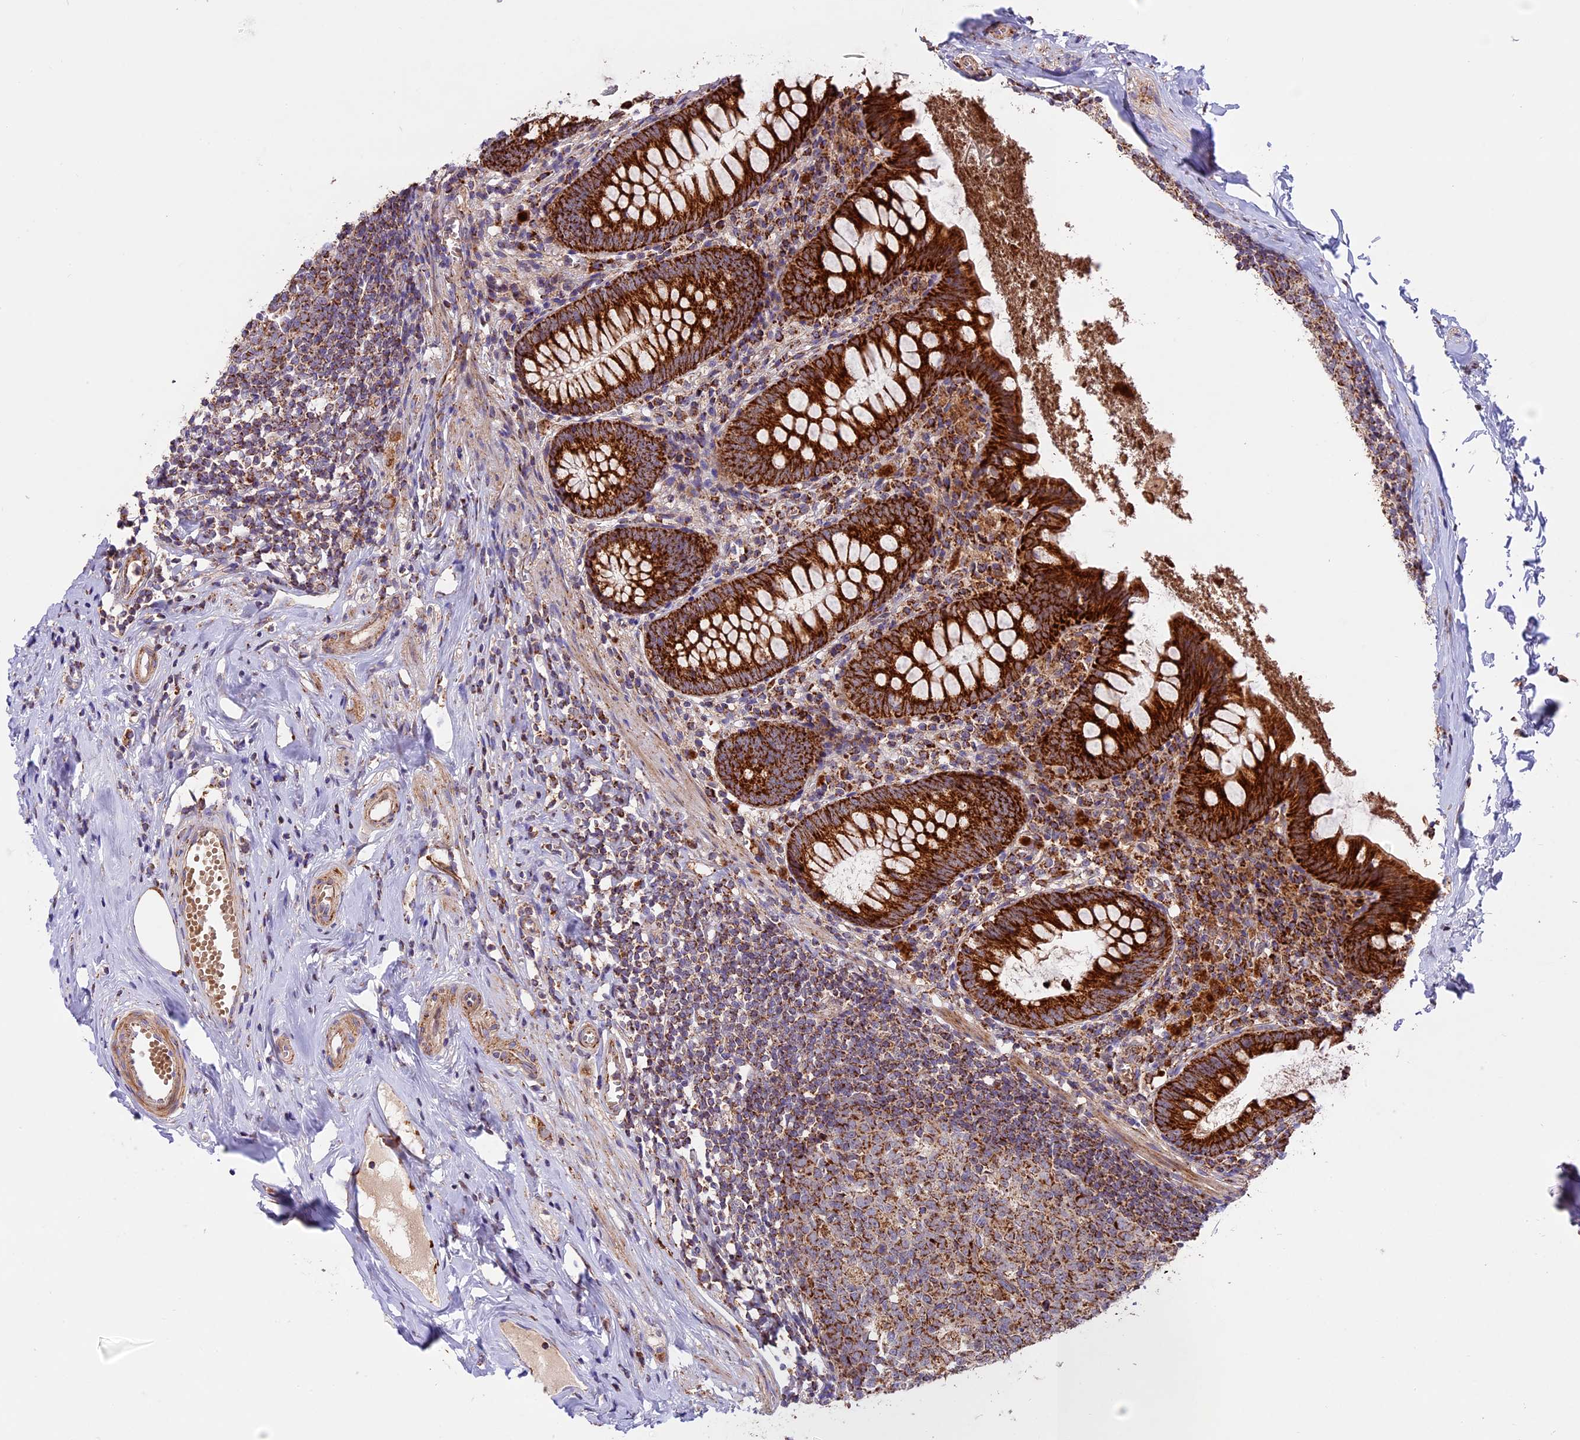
{"staining": {"intensity": "strong", "quantity": ">75%", "location": "cytoplasmic/membranous"}, "tissue": "appendix", "cell_type": "Glandular cells", "image_type": "normal", "snomed": [{"axis": "morphology", "description": "Normal tissue, NOS"}, {"axis": "topography", "description": "Appendix"}], "caption": "The micrograph demonstrates immunohistochemical staining of normal appendix. There is strong cytoplasmic/membranous expression is identified in approximately >75% of glandular cells.", "gene": "NDUFA8", "patient": {"sex": "female", "age": 51}}